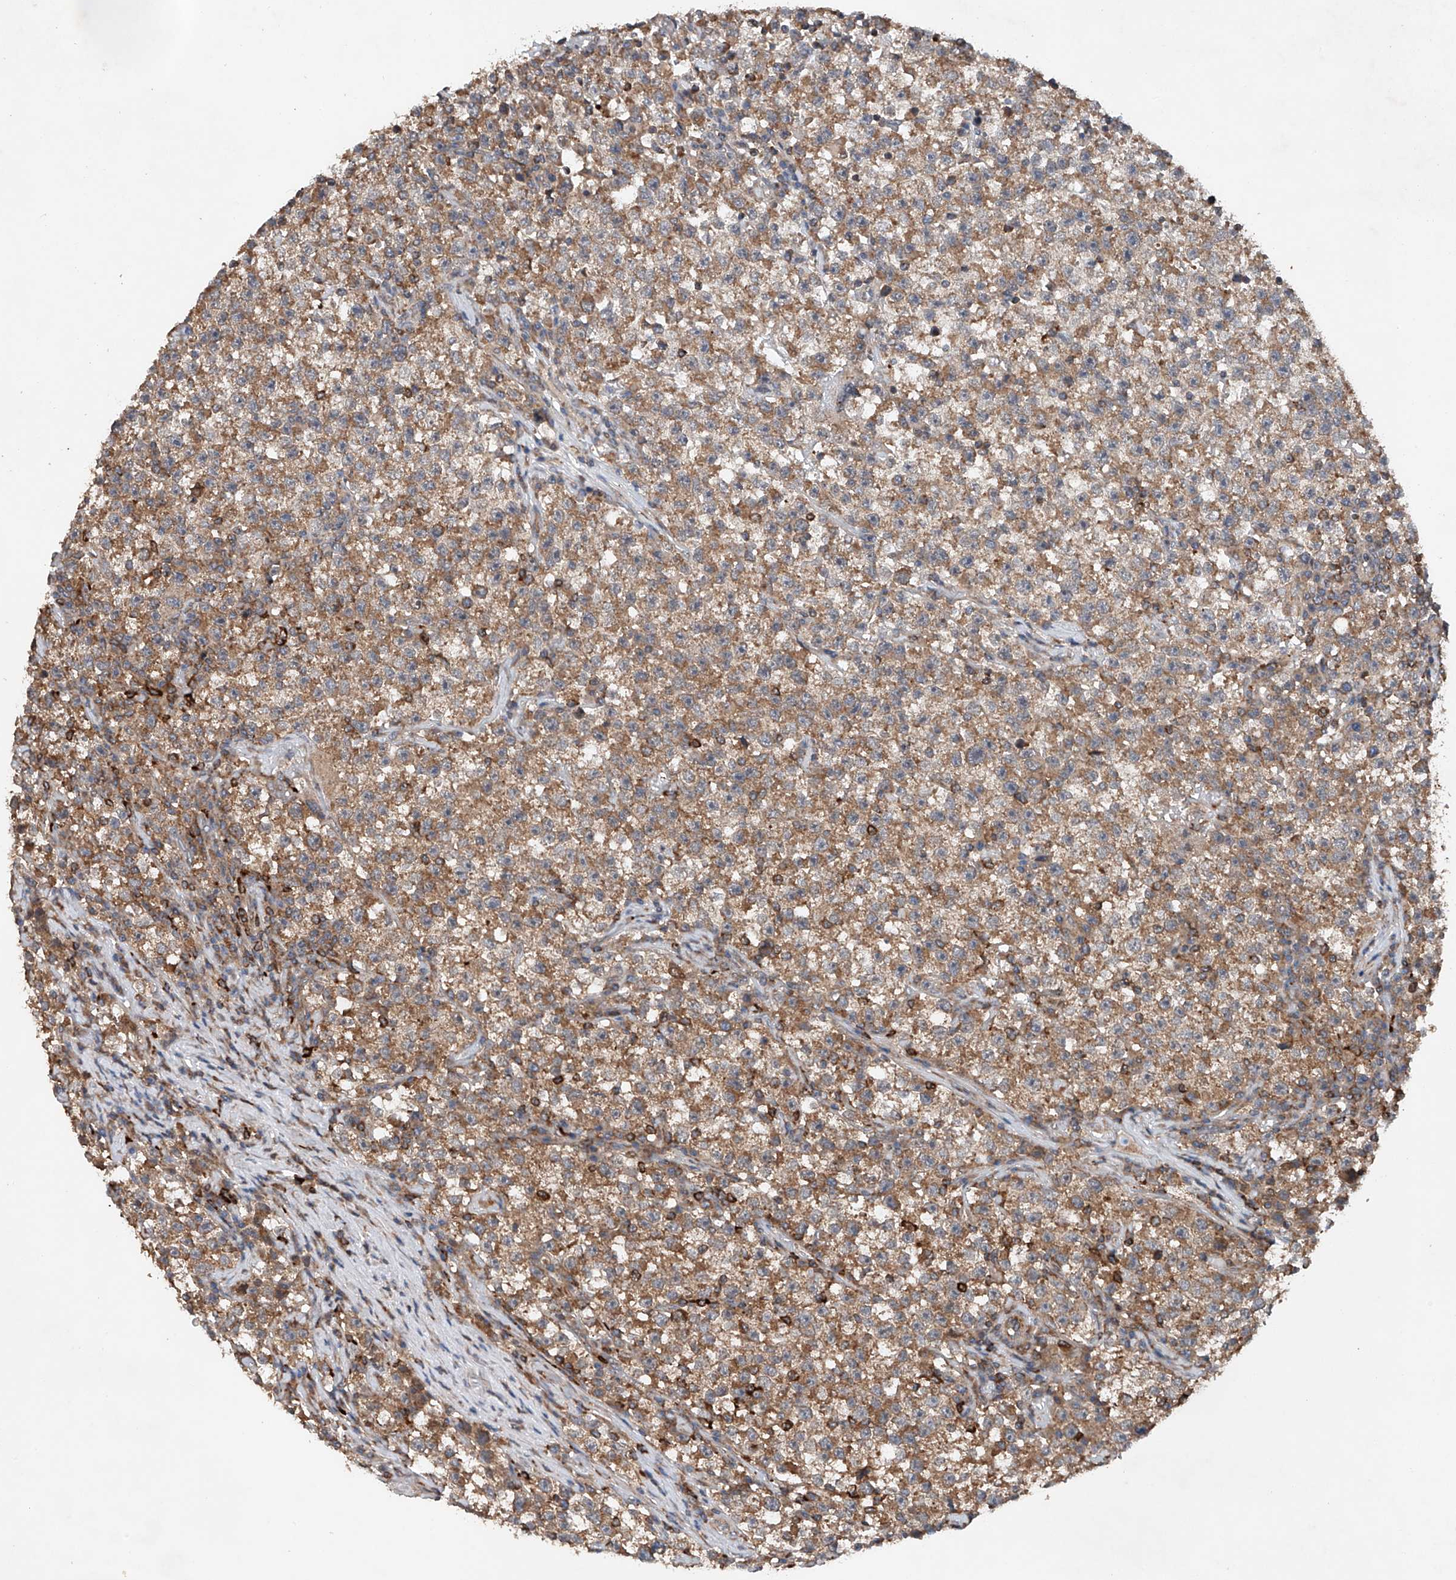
{"staining": {"intensity": "moderate", "quantity": ">75%", "location": "cytoplasmic/membranous"}, "tissue": "testis cancer", "cell_type": "Tumor cells", "image_type": "cancer", "snomed": [{"axis": "morphology", "description": "Seminoma, NOS"}, {"axis": "topography", "description": "Testis"}], "caption": "Protein staining exhibits moderate cytoplasmic/membranous staining in about >75% of tumor cells in testis seminoma.", "gene": "CEP85L", "patient": {"sex": "male", "age": 22}}